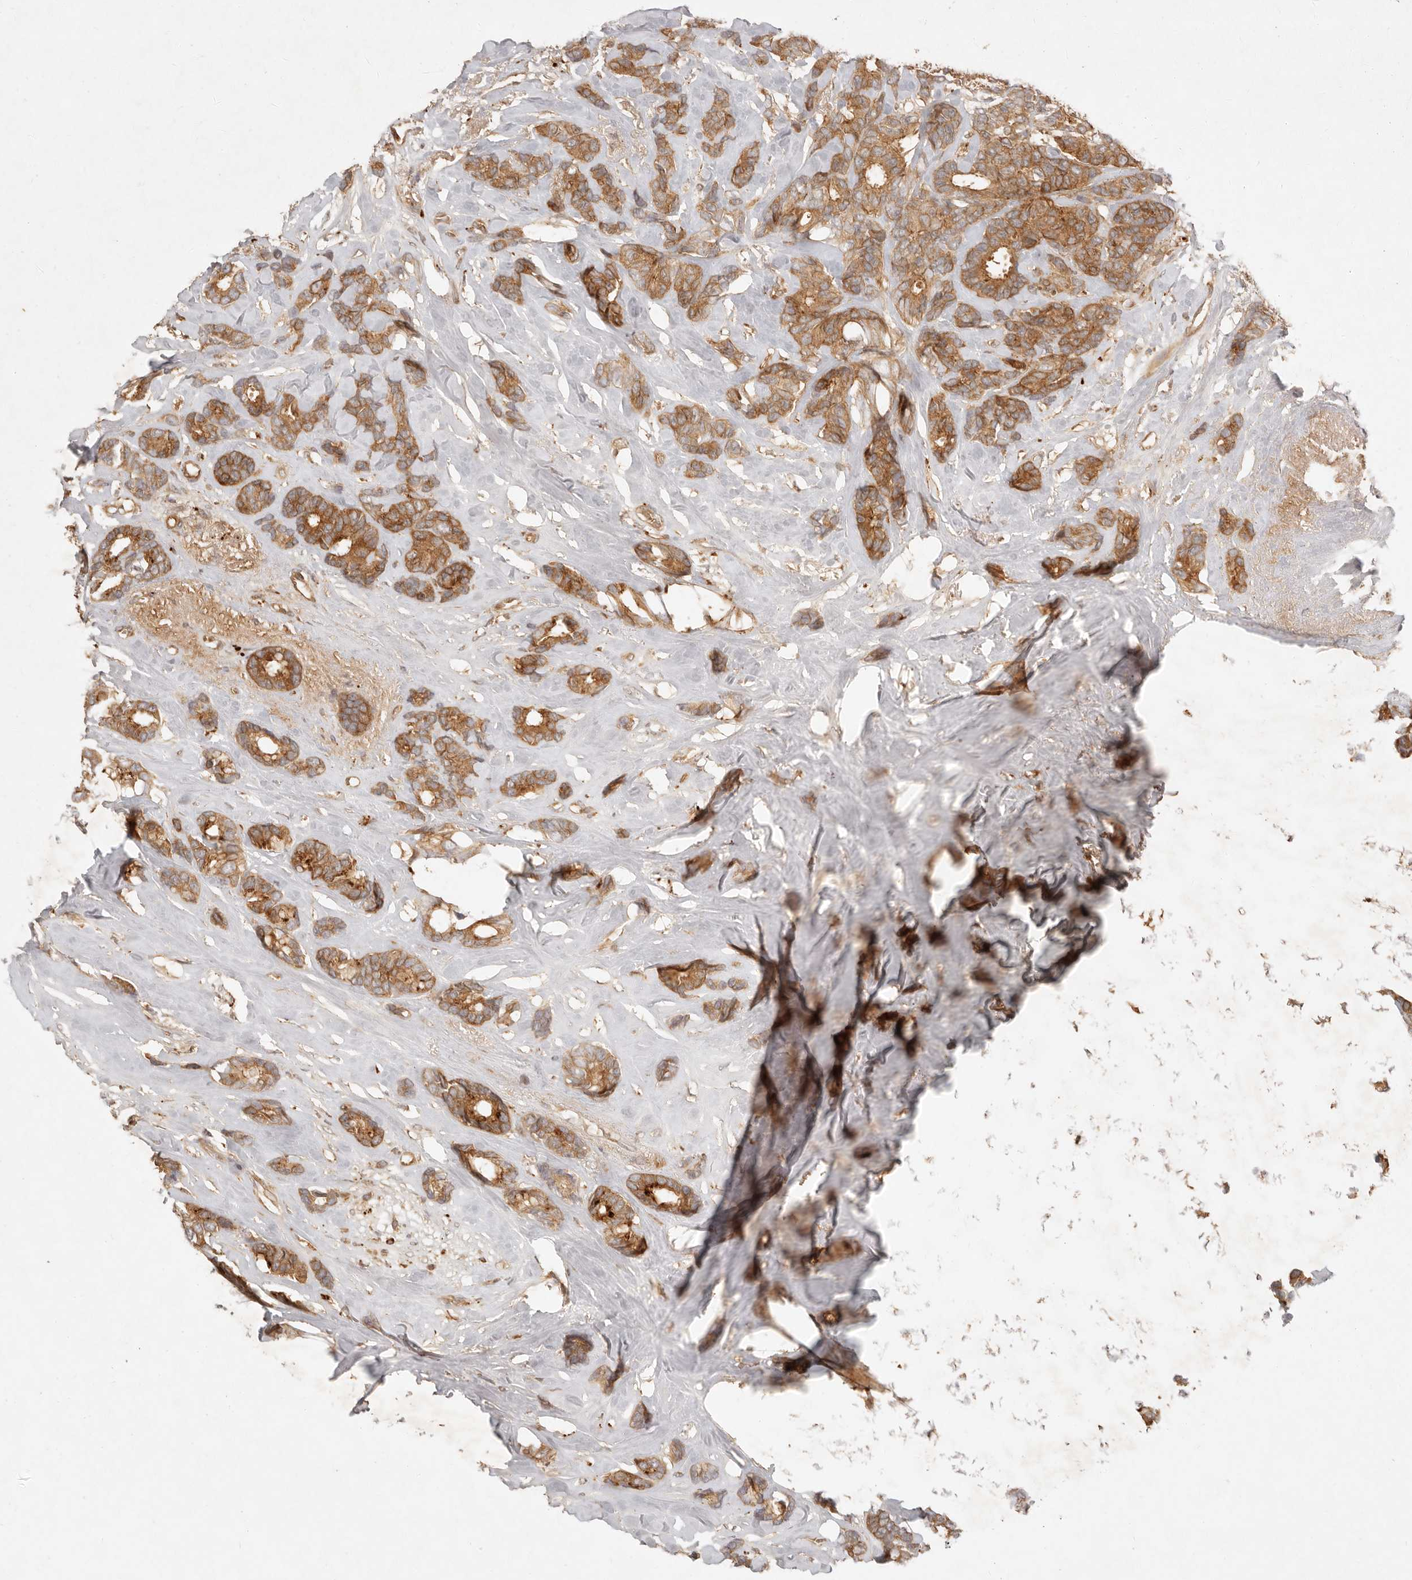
{"staining": {"intensity": "moderate", "quantity": ">75%", "location": "cytoplasmic/membranous"}, "tissue": "breast cancer", "cell_type": "Tumor cells", "image_type": "cancer", "snomed": [{"axis": "morphology", "description": "Duct carcinoma"}, {"axis": "topography", "description": "Breast"}], "caption": "About >75% of tumor cells in human breast cancer display moderate cytoplasmic/membranous protein positivity as visualized by brown immunohistochemical staining.", "gene": "ANKRD61", "patient": {"sex": "female", "age": 87}}